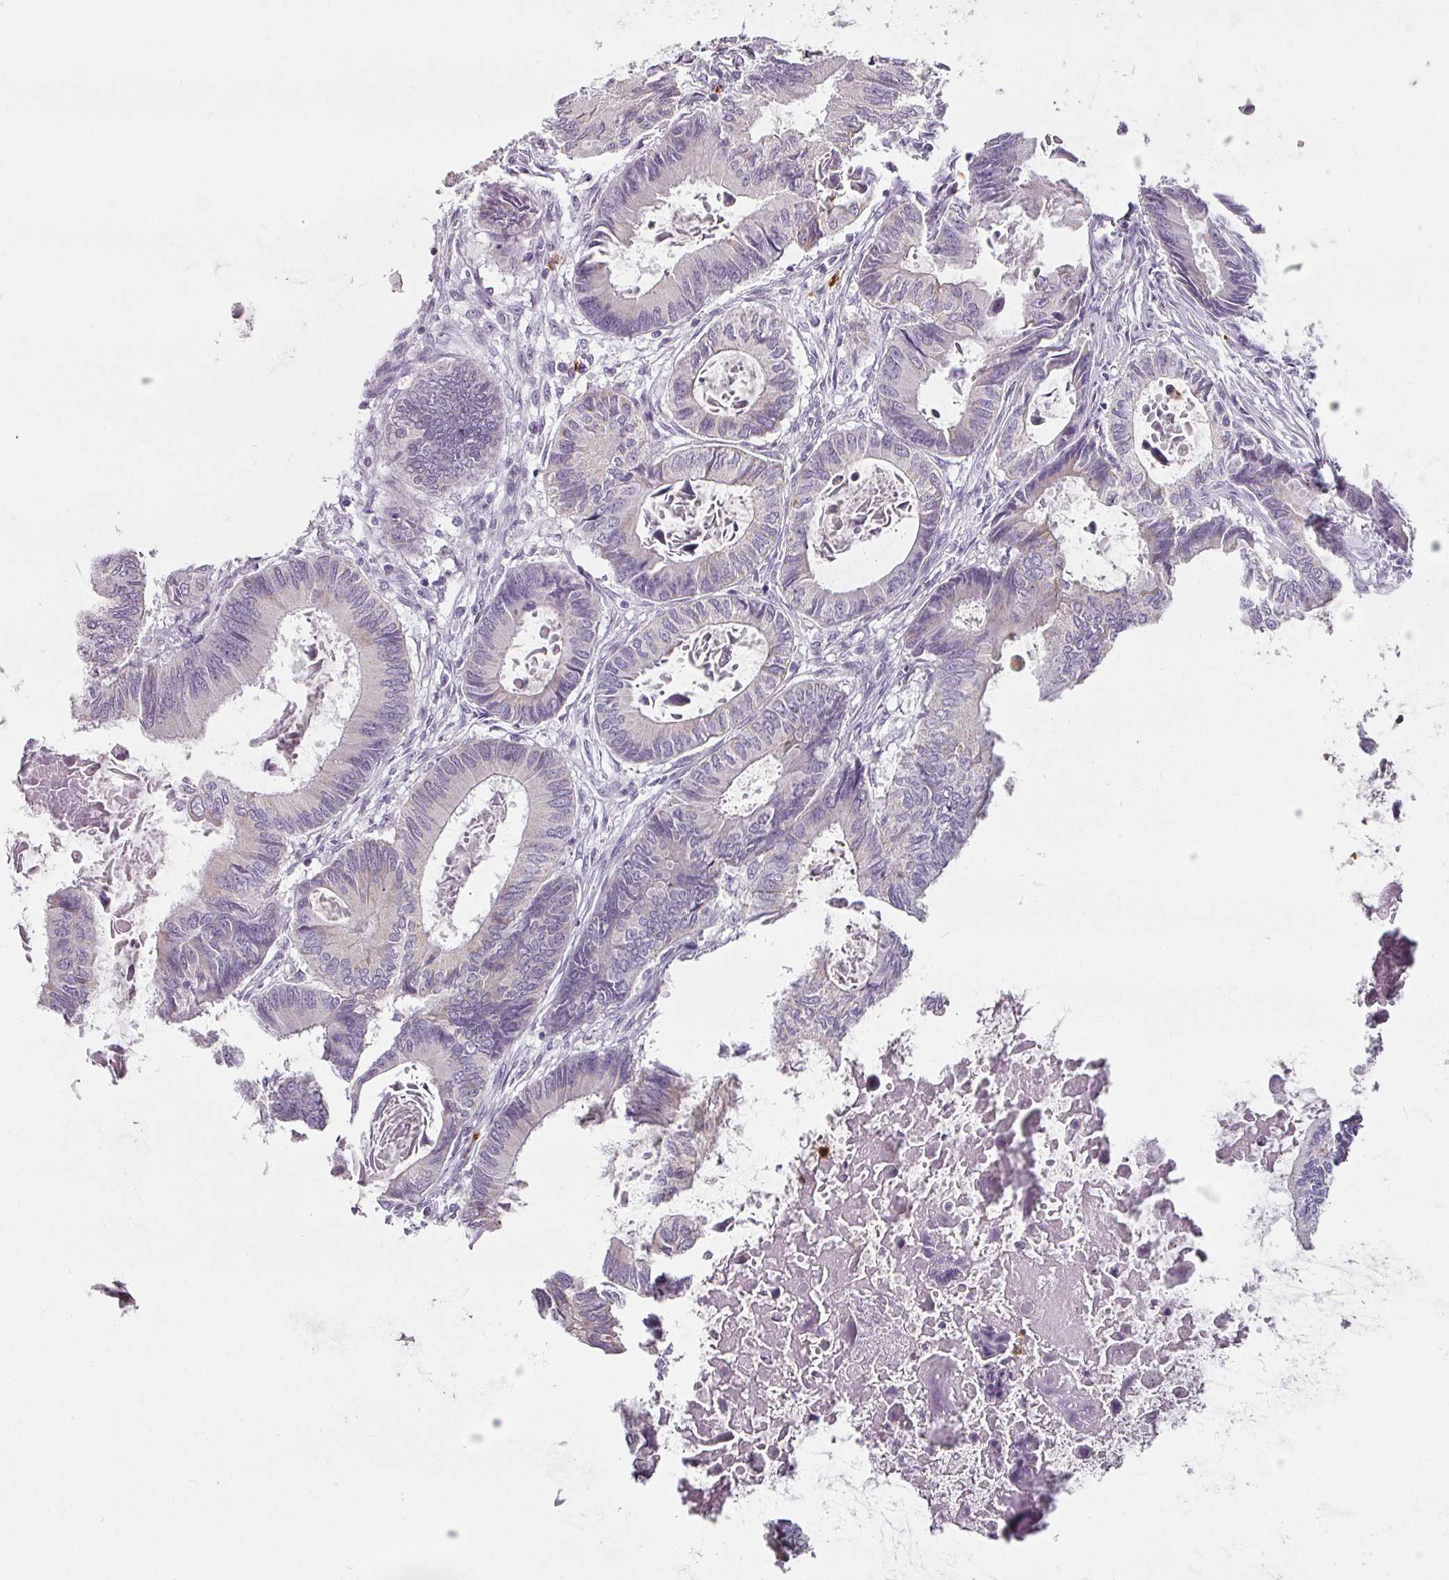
{"staining": {"intensity": "negative", "quantity": "none", "location": "none"}, "tissue": "colorectal cancer", "cell_type": "Tumor cells", "image_type": "cancer", "snomed": [{"axis": "morphology", "description": "Adenocarcinoma, NOS"}, {"axis": "topography", "description": "Colon"}], "caption": "IHC image of neoplastic tissue: human adenocarcinoma (colorectal) stained with DAB (3,3'-diaminobenzidine) shows no significant protein staining in tumor cells.", "gene": "CAMP", "patient": {"sex": "male", "age": 85}}